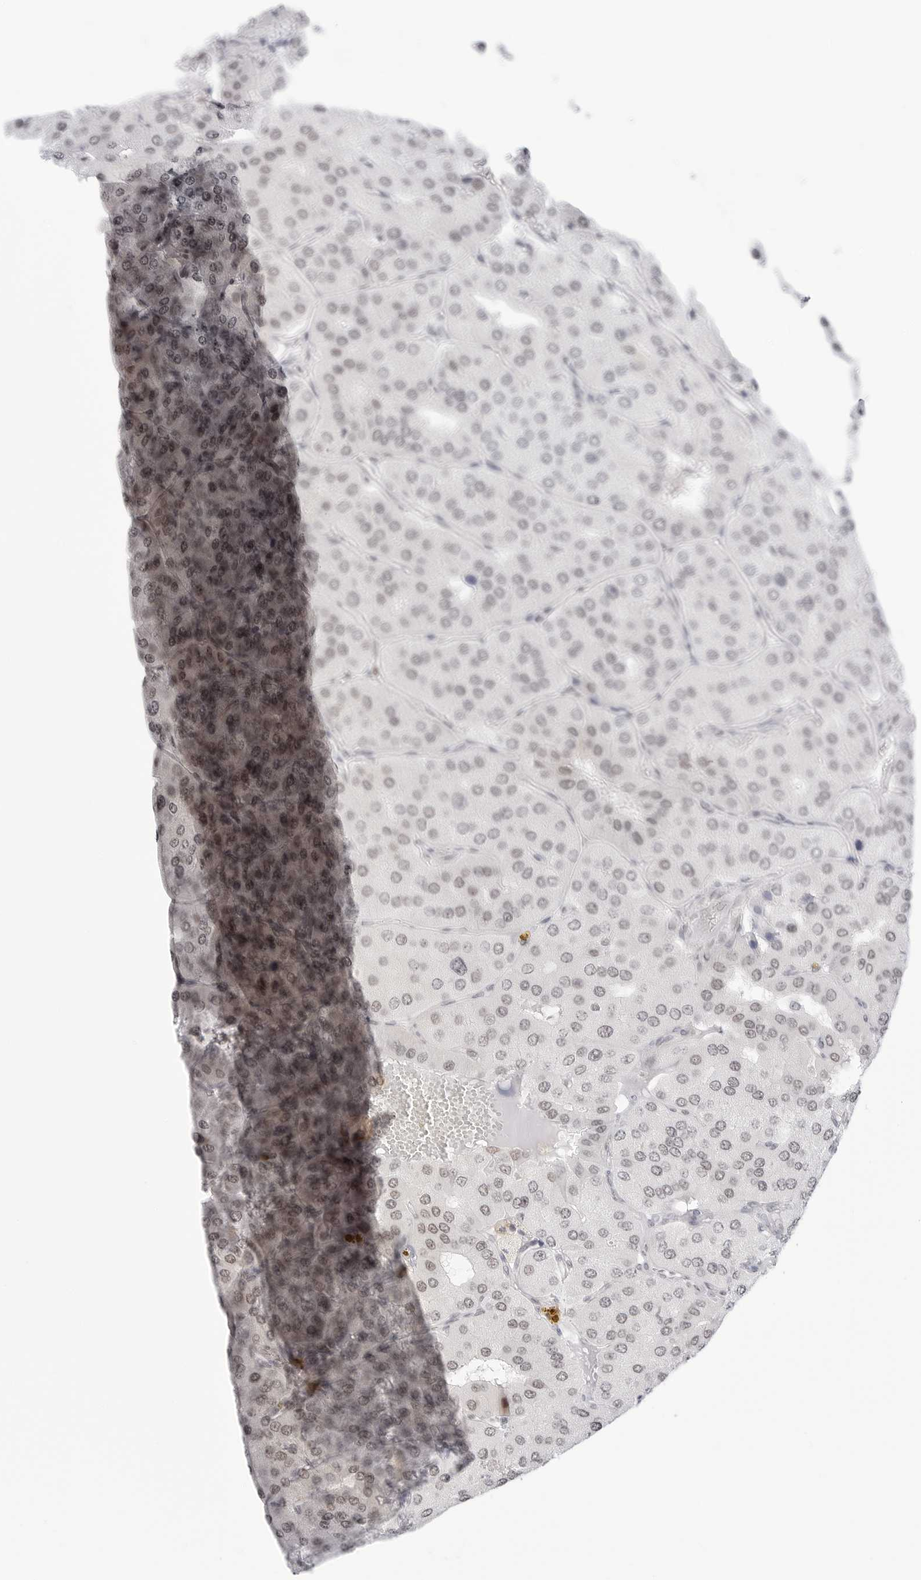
{"staining": {"intensity": "moderate", "quantity": "25%-75%", "location": "nuclear"}, "tissue": "parathyroid gland", "cell_type": "Glandular cells", "image_type": "normal", "snomed": [{"axis": "morphology", "description": "Normal tissue, NOS"}, {"axis": "morphology", "description": "Adenoma, NOS"}, {"axis": "topography", "description": "Parathyroid gland"}], "caption": "The photomicrograph reveals staining of unremarkable parathyroid gland, revealing moderate nuclear protein positivity (brown color) within glandular cells. (DAB (3,3'-diaminobenzidine) = brown stain, brightfield microscopy at high magnification).", "gene": "C1orf162", "patient": {"sex": "female", "age": 86}}